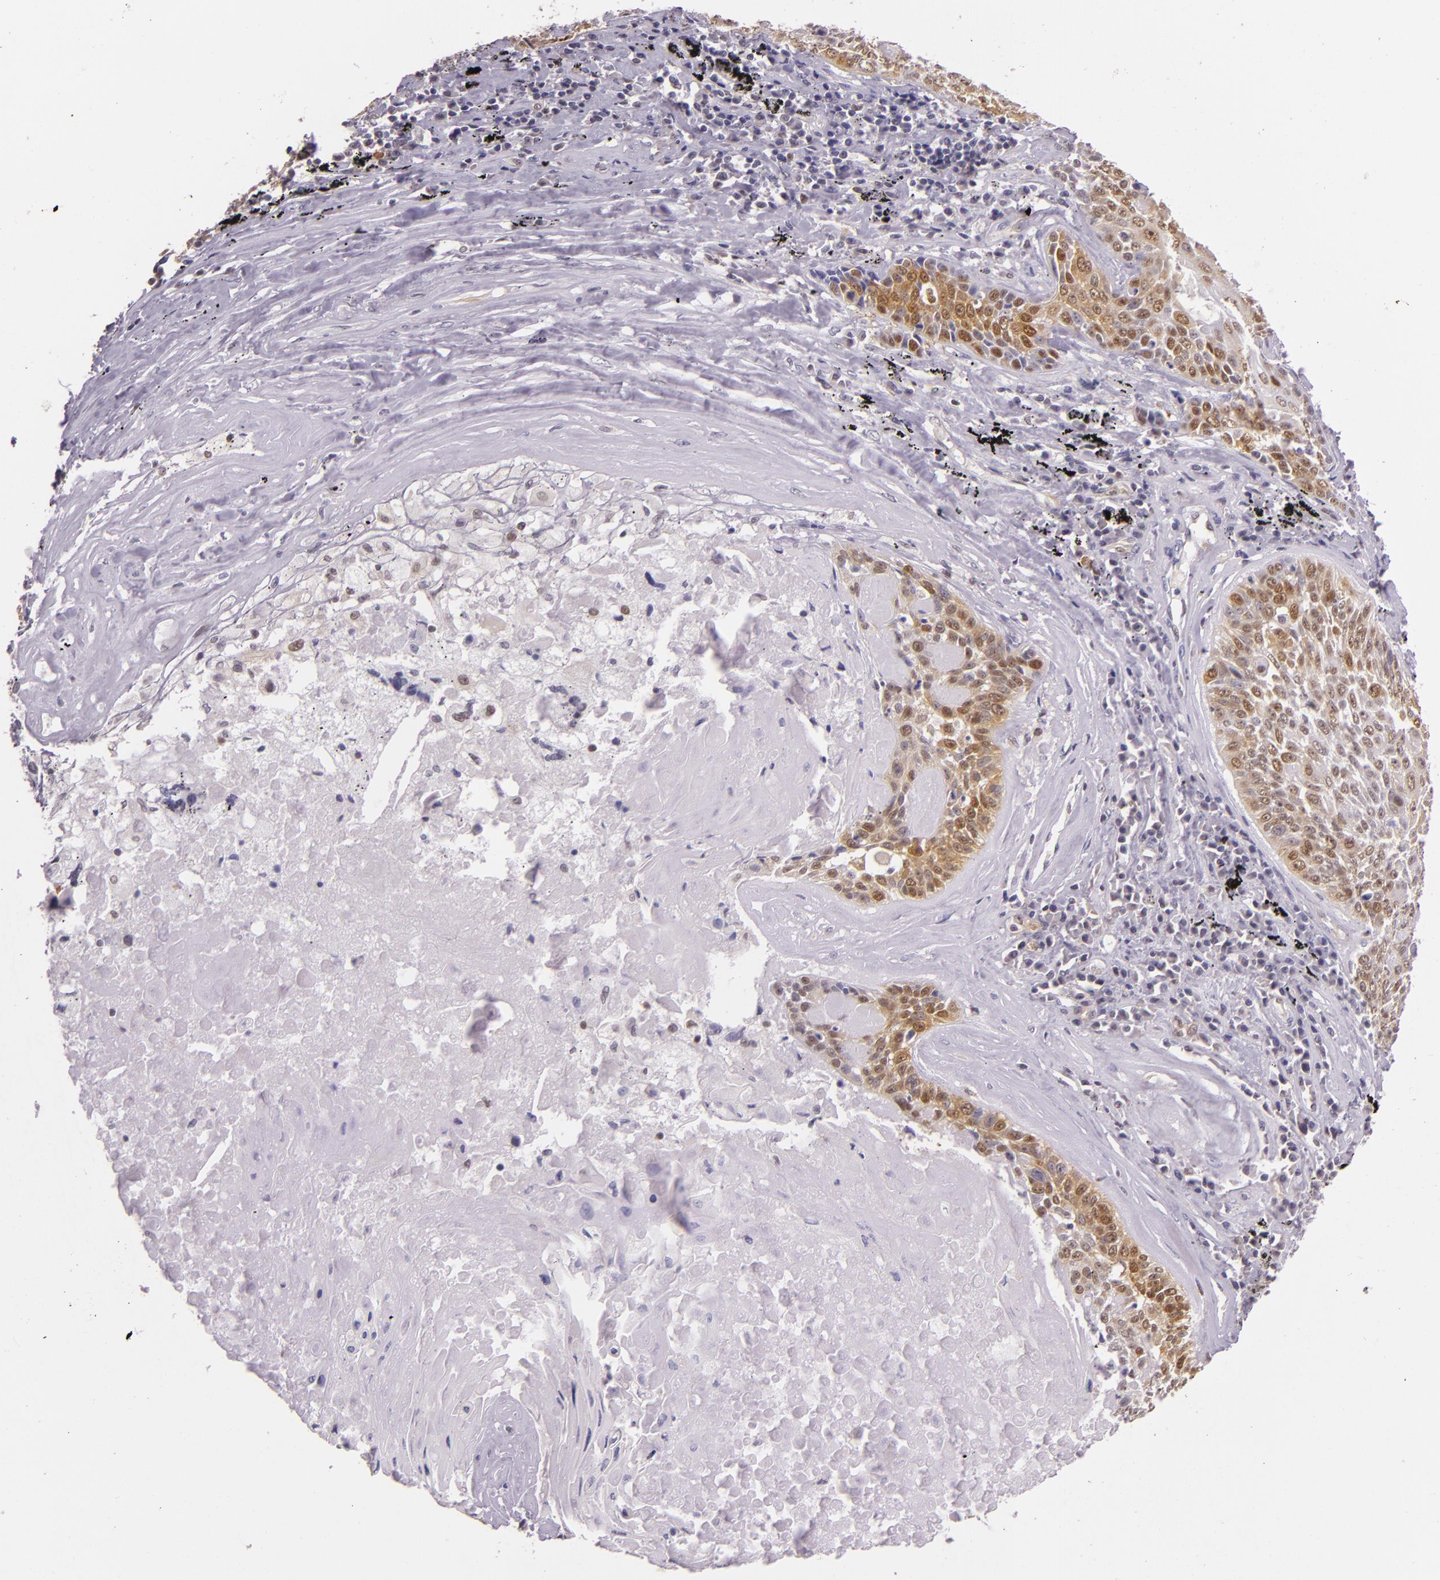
{"staining": {"intensity": "moderate", "quantity": "25%-75%", "location": "cytoplasmic/membranous,nuclear"}, "tissue": "lung cancer", "cell_type": "Tumor cells", "image_type": "cancer", "snomed": [{"axis": "morphology", "description": "Adenocarcinoma, NOS"}, {"axis": "topography", "description": "Lung"}], "caption": "Immunohistochemical staining of human adenocarcinoma (lung) shows moderate cytoplasmic/membranous and nuclear protein expression in approximately 25%-75% of tumor cells. (Stains: DAB (3,3'-diaminobenzidine) in brown, nuclei in blue, Microscopy: brightfield microscopy at high magnification).", "gene": "HSPA8", "patient": {"sex": "male", "age": 60}}